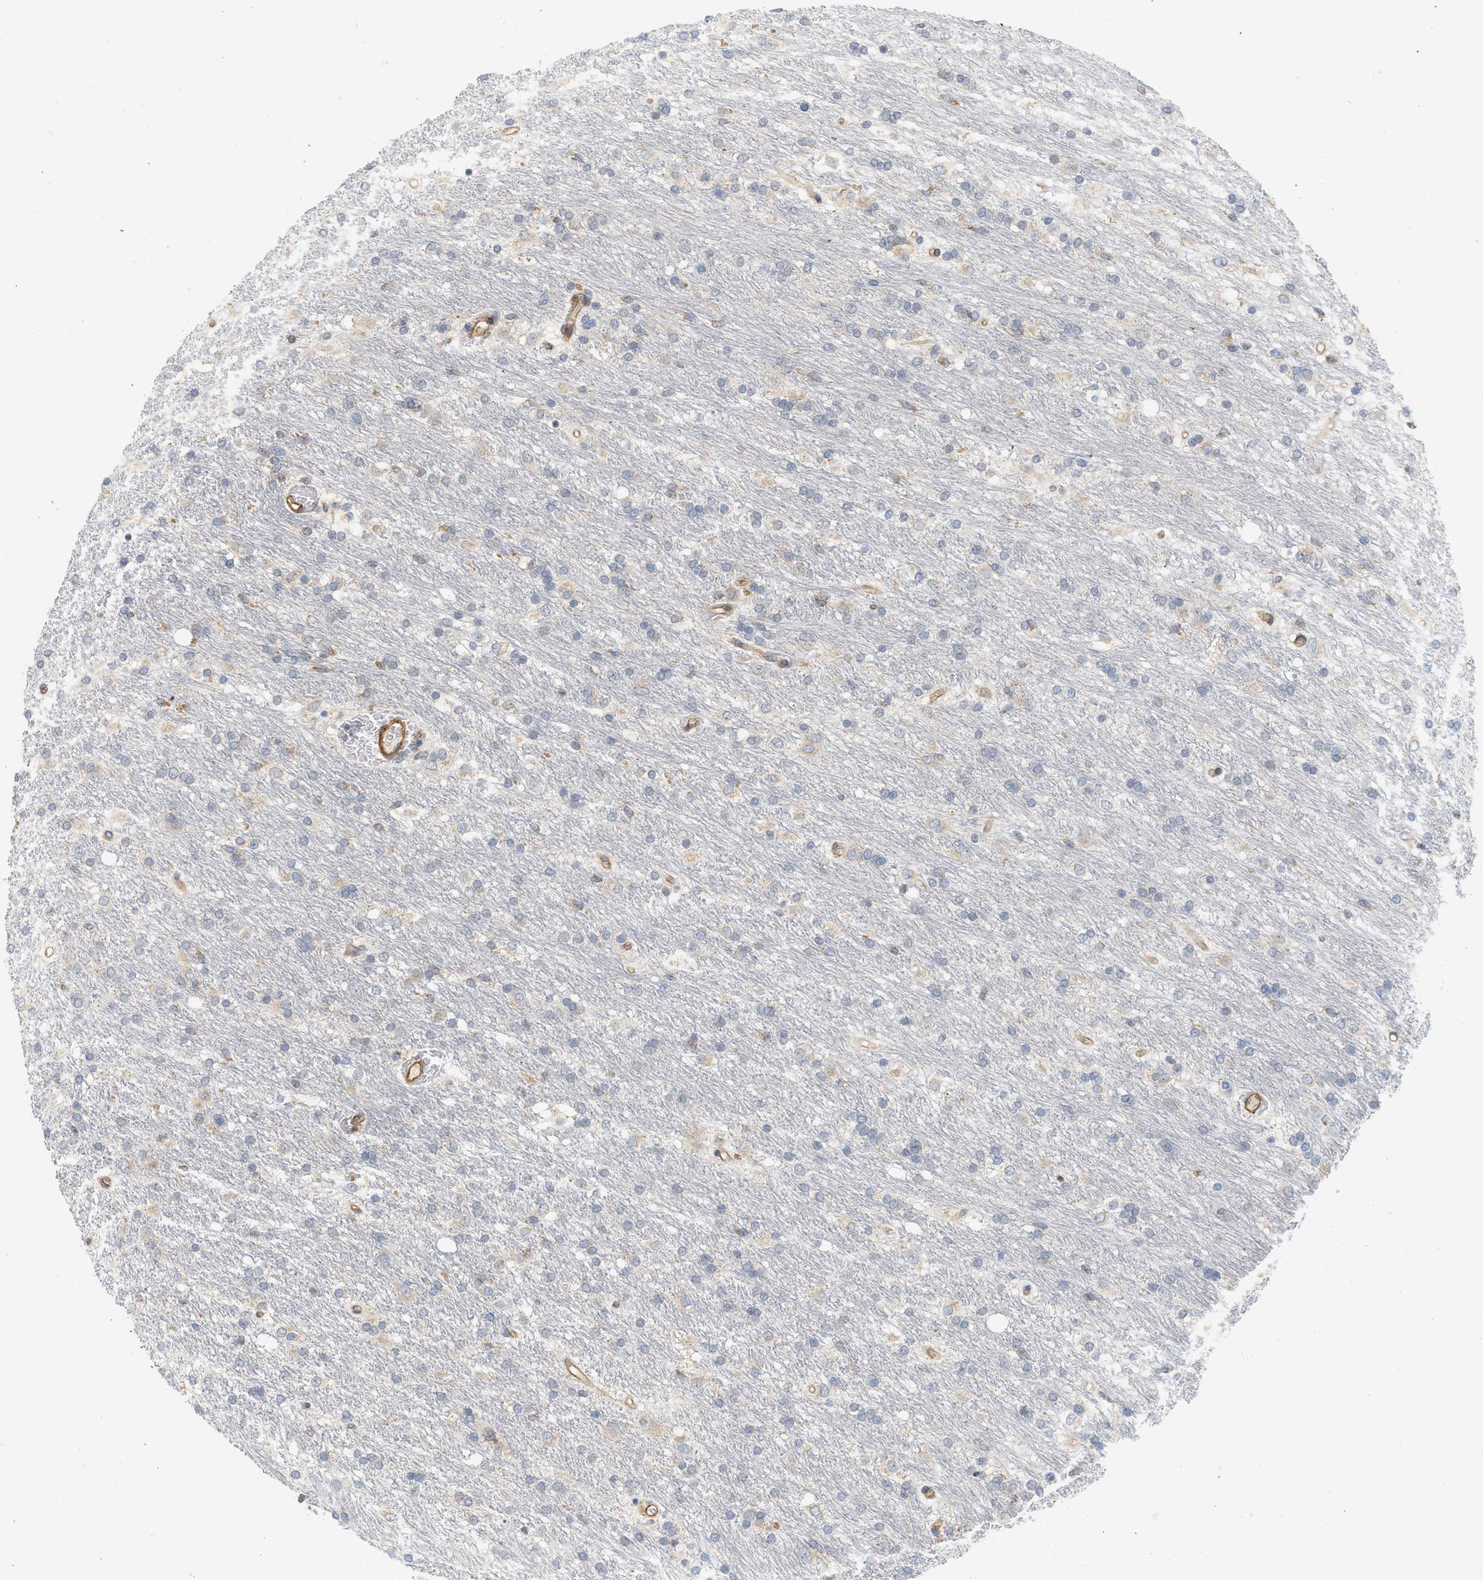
{"staining": {"intensity": "weak", "quantity": "25%-75%", "location": "cytoplasmic/membranous"}, "tissue": "glioma", "cell_type": "Tumor cells", "image_type": "cancer", "snomed": [{"axis": "morphology", "description": "Glioma, malignant, Low grade"}, {"axis": "topography", "description": "Brain"}], "caption": "Immunohistochemical staining of human glioma demonstrates low levels of weak cytoplasmic/membranous protein positivity in about 25%-75% of tumor cells. Using DAB (brown) and hematoxylin (blue) stains, captured at high magnification using brightfield microscopy.", "gene": "SVOP", "patient": {"sex": "male", "age": 77}}